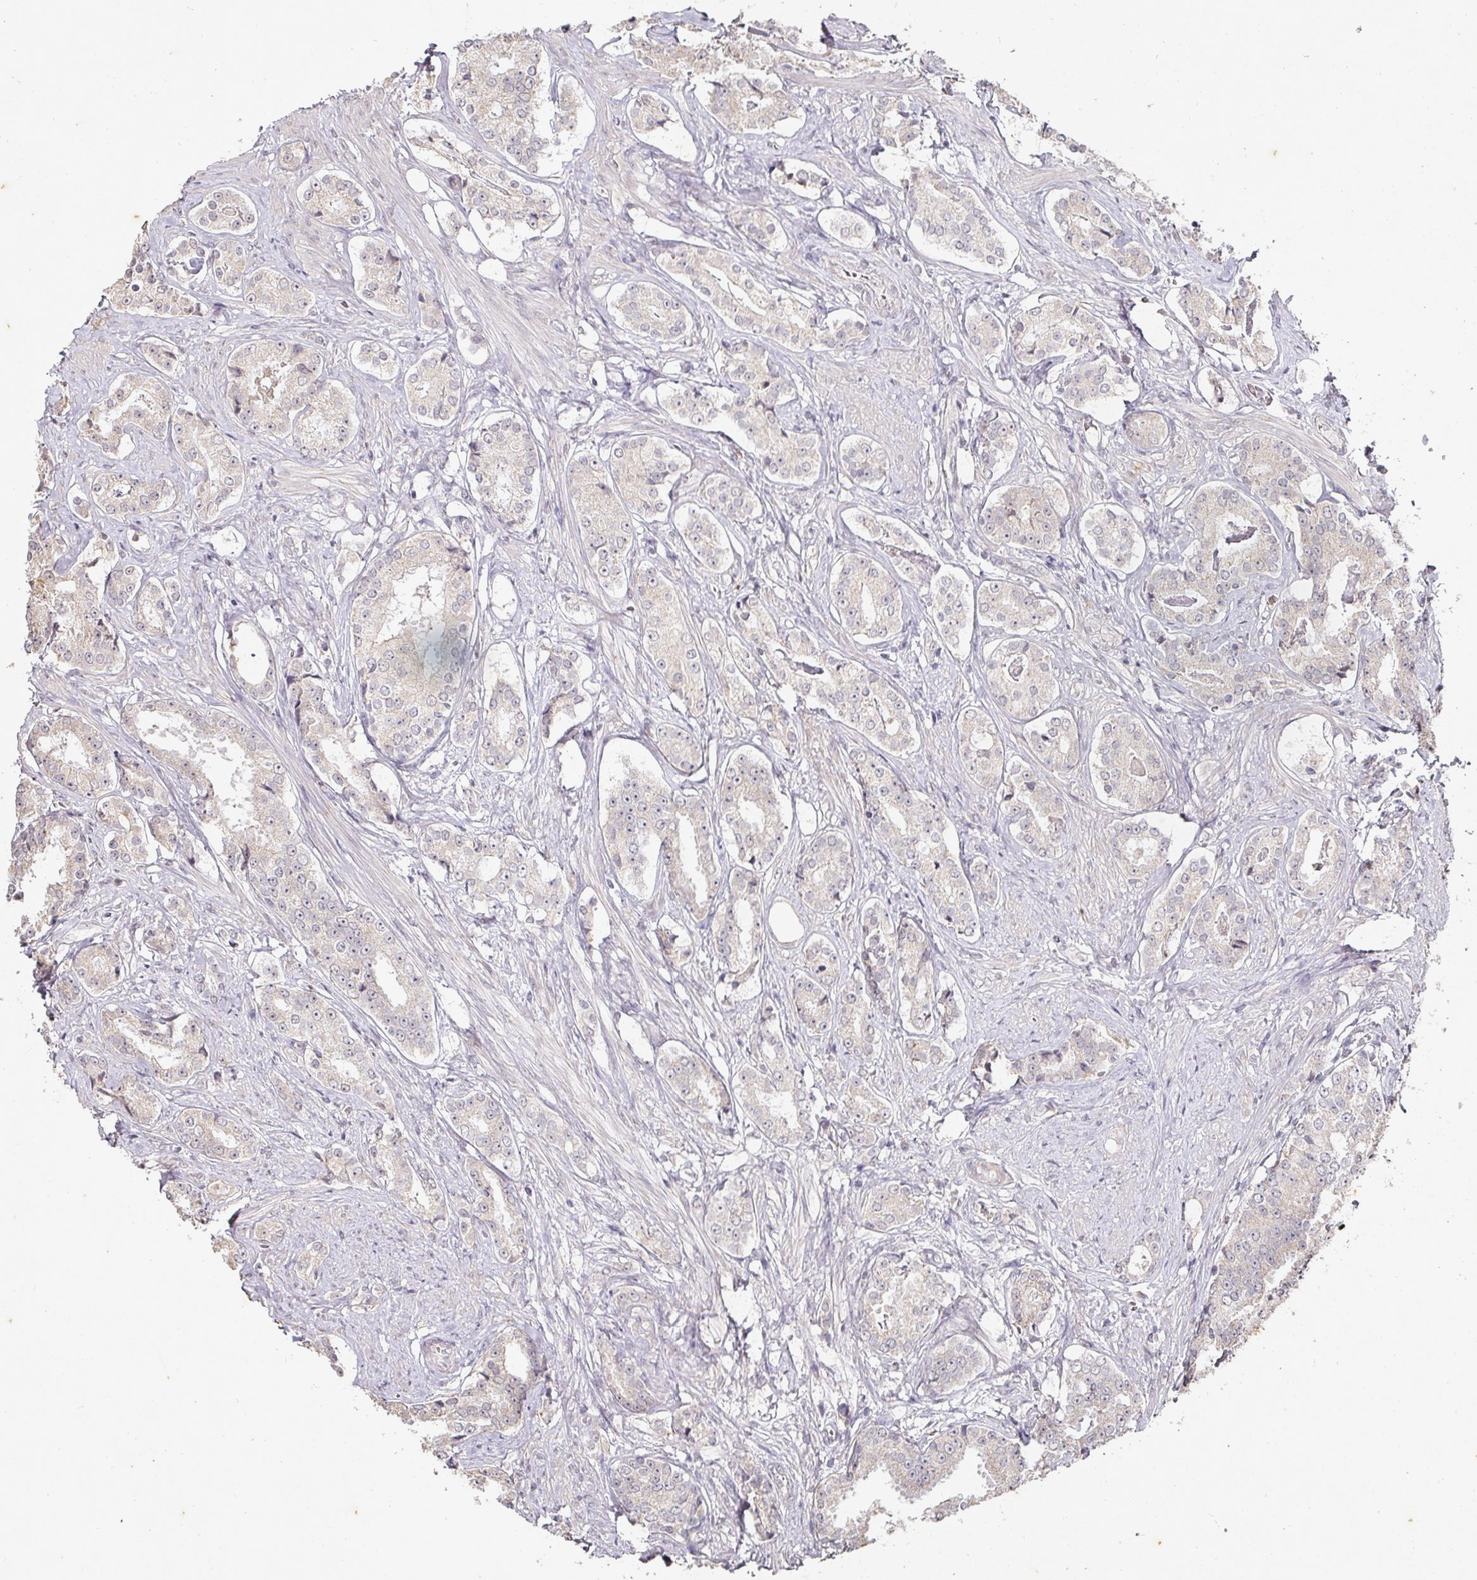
{"staining": {"intensity": "negative", "quantity": "none", "location": "none"}, "tissue": "prostate cancer", "cell_type": "Tumor cells", "image_type": "cancer", "snomed": [{"axis": "morphology", "description": "Adenocarcinoma, High grade"}, {"axis": "topography", "description": "Prostate"}], "caption": "An immunohistochemistry image of prostate cancer is shown. There is no staining in tumor cells of prostate cancer.", "gene": "CAPN5", "patient": {"sex": "male", "age": 58}}